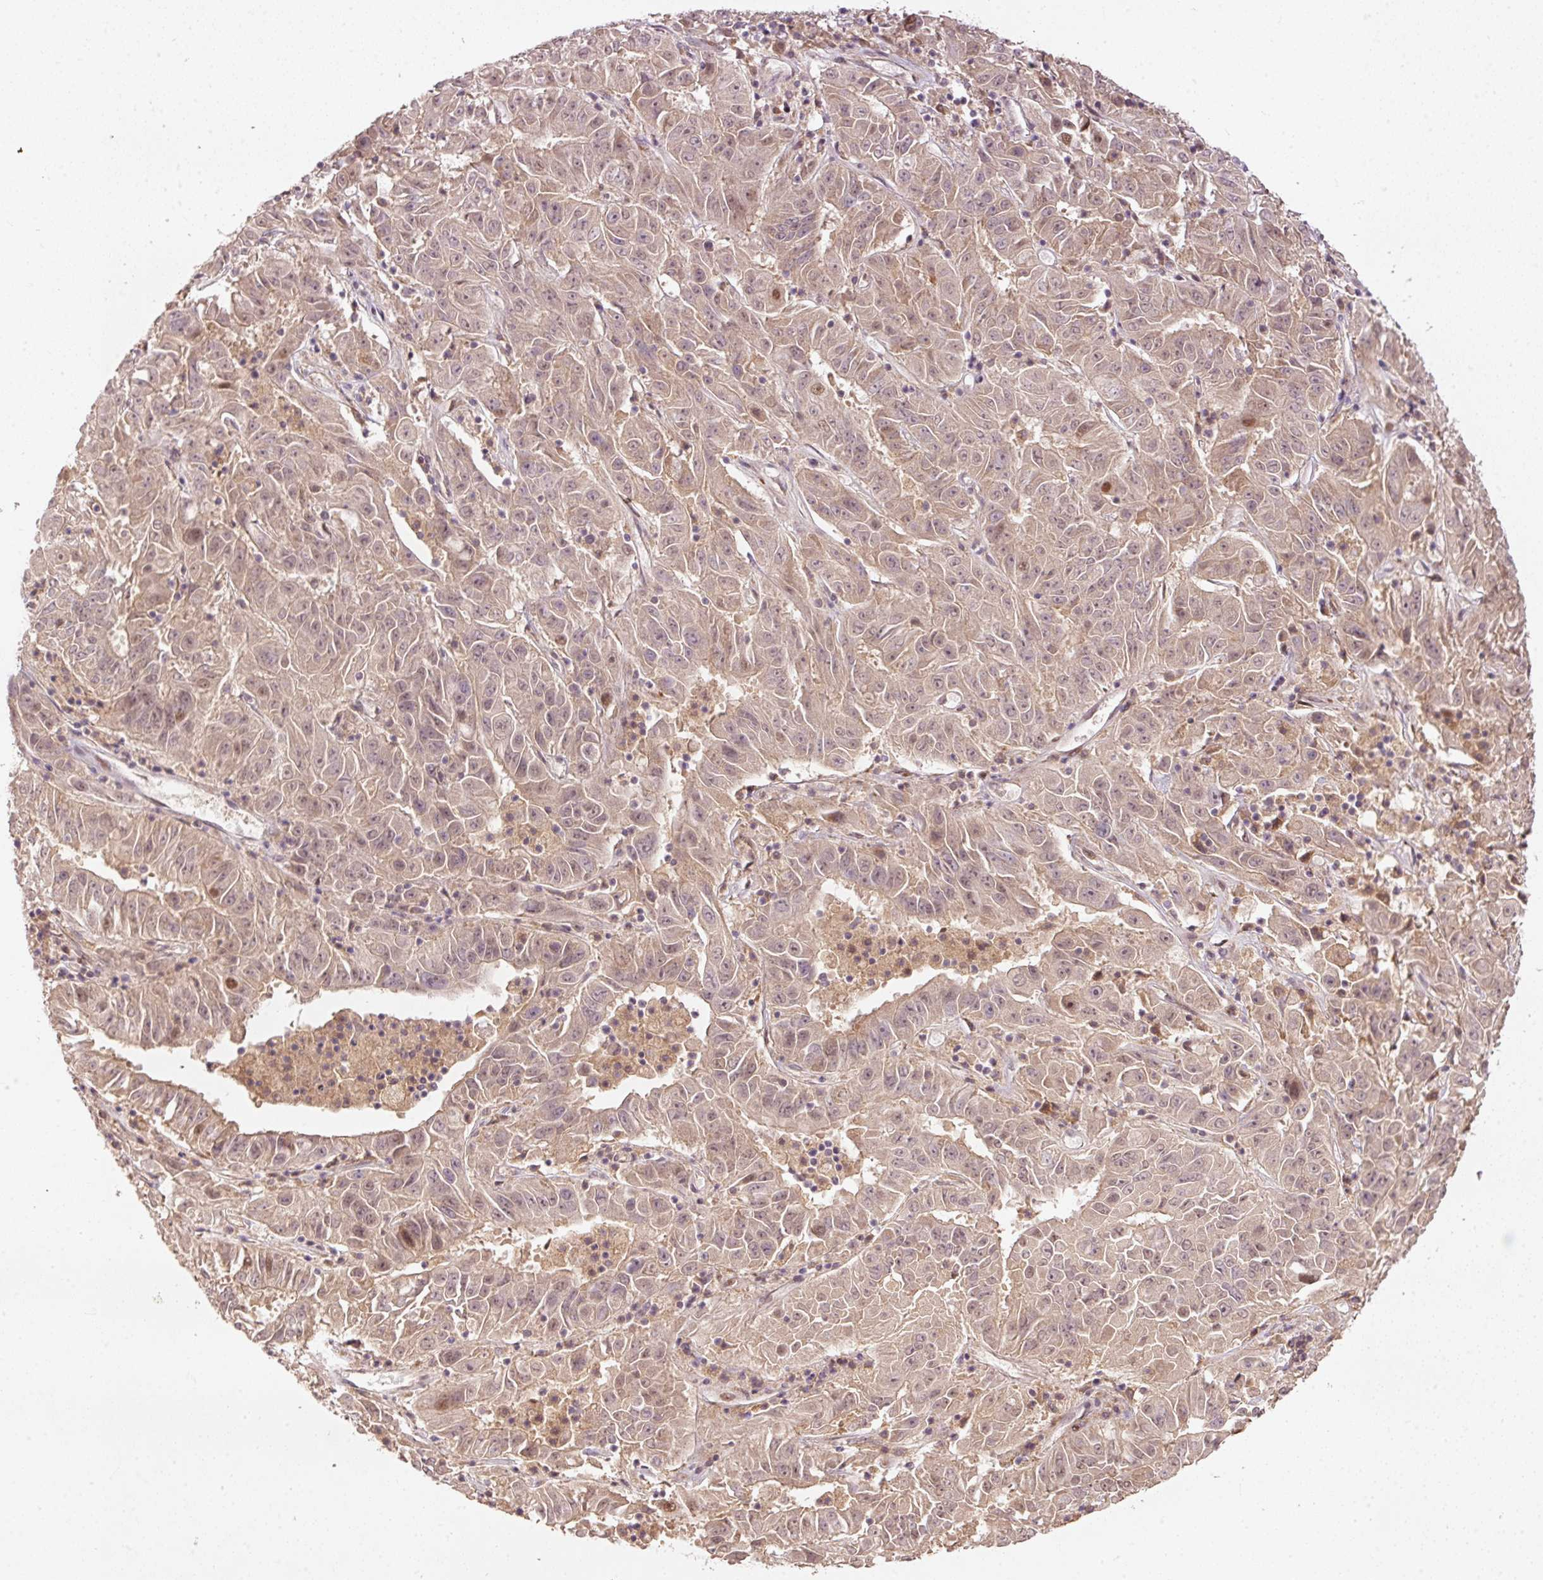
{"staining": {"intensity": "weak", "quantity": "25%-75%", "location": "cytoplasmic/membranous,nuclear"}, "tissue": "pancreatic cancer", "cell_type": "Tumor cells", "image_type": "cancer", "snomed": [{"axis": "morphology", "description": "Adenocarcinoma, NOS"}, {"axis": "topography", "description": "Pancreas"}], "caption": "An IHC image of tumor tissue is shown. Protein staining in brown shows weak cytoplasmic/membranous and nuclear positivity in pancreatic adenocarcinoma within tumor cells. The staining was performed using DAB (3,3'-diaminobenzidine) to visualize the protein expression in brown, while the nuclei were stained in blue with hematoxylin (Magnification: 20x).", "gene": "PCDHB1", "patient": {"sex": "male", "age": 63}}